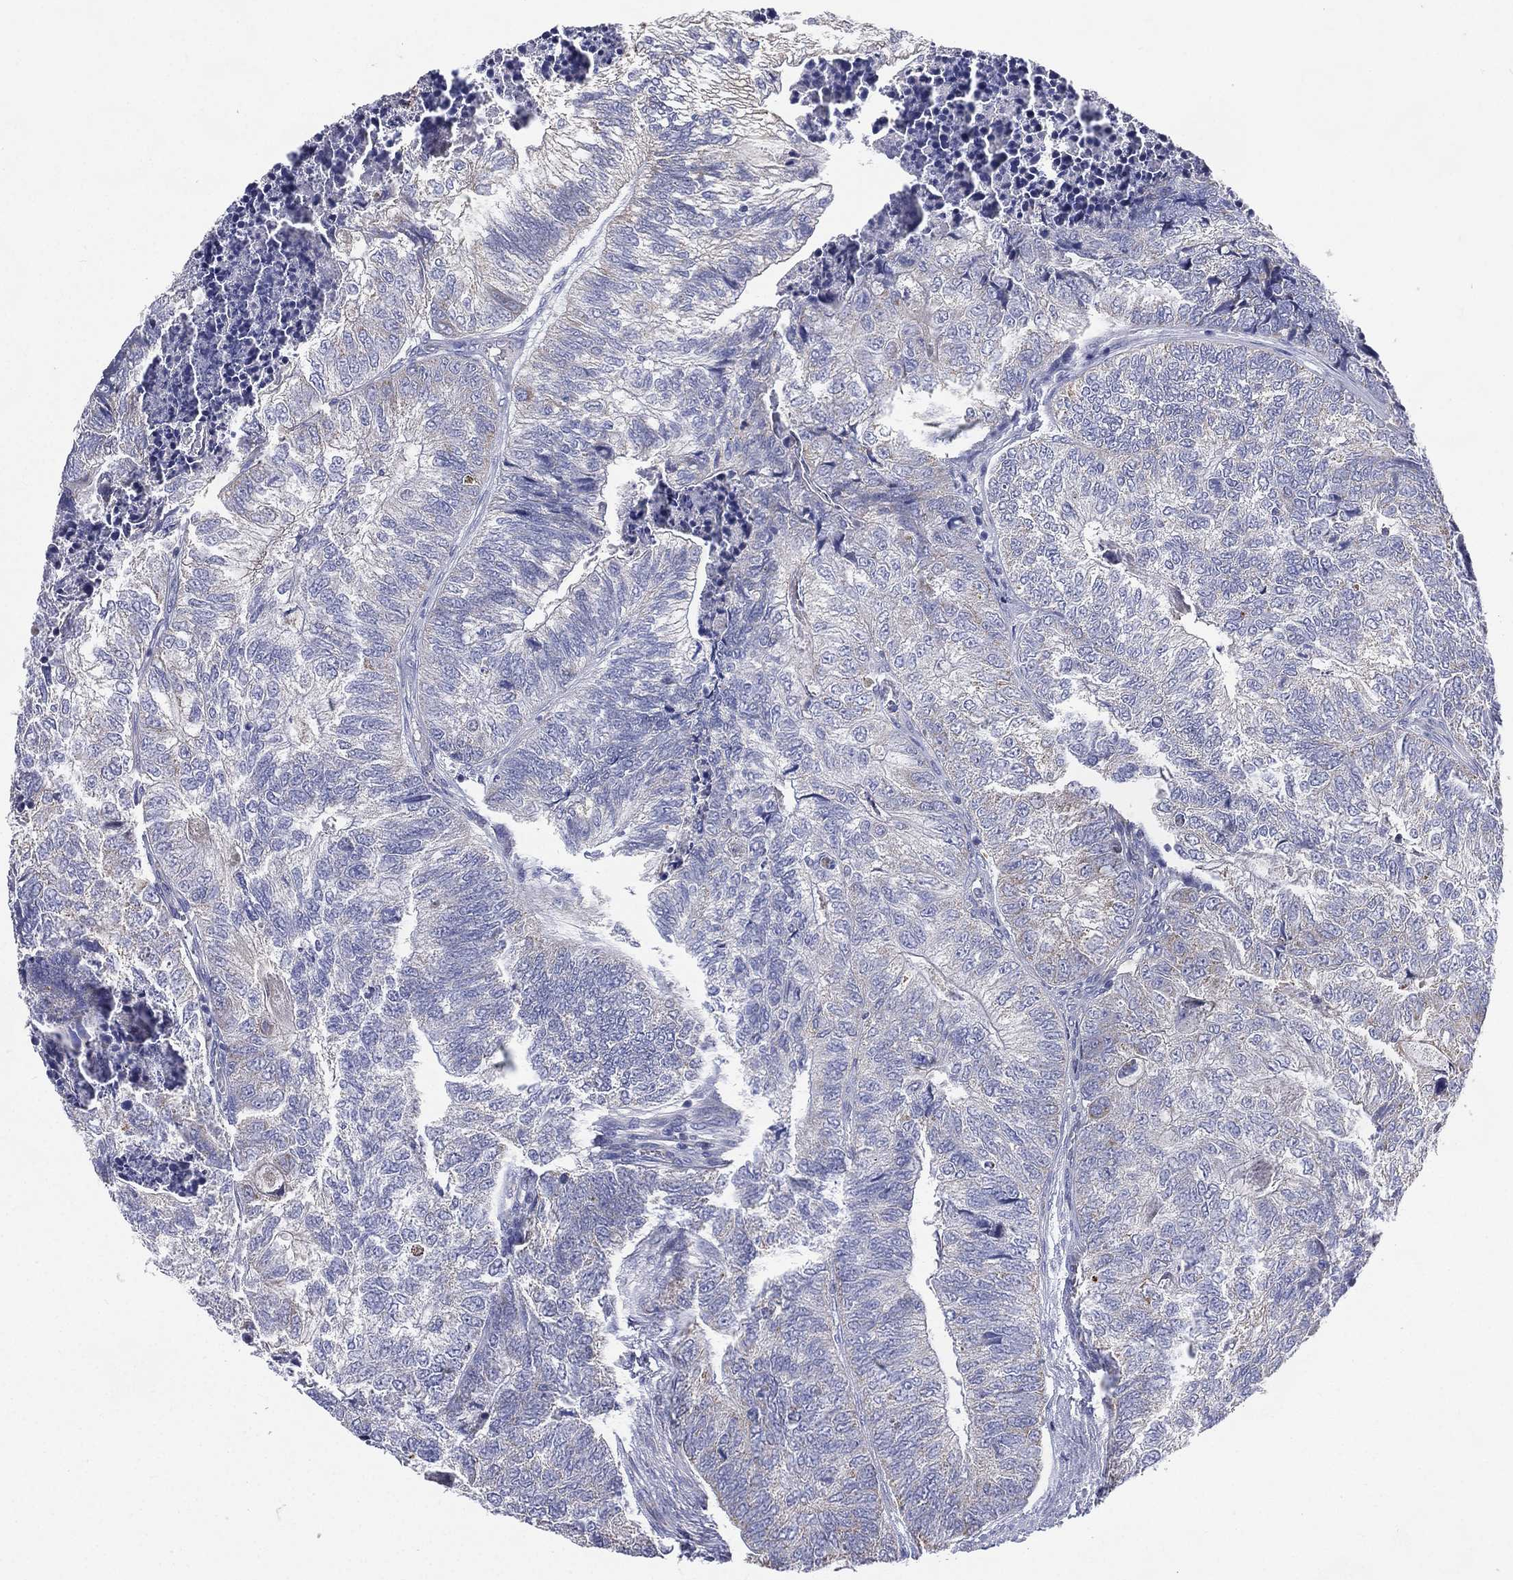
{"staining": {"intensity": "negative", "quantity": "none", "location": "none"}, "tissue": "colorectal cancer", "cell_type": "Tumor cells", "image_type": "cancer", "snomed": [{"axis": "morphology", "description": "Adenocarcinoma, NOS"}, {"axis": "topography", "description": "Colon"}], "caption": "Immunohistochemistry of human colorectal adenocarcinoma shows no expression in tumor cells.", "gene": "PWWP3A", "patient": {"sex": "female", "age": 67}}